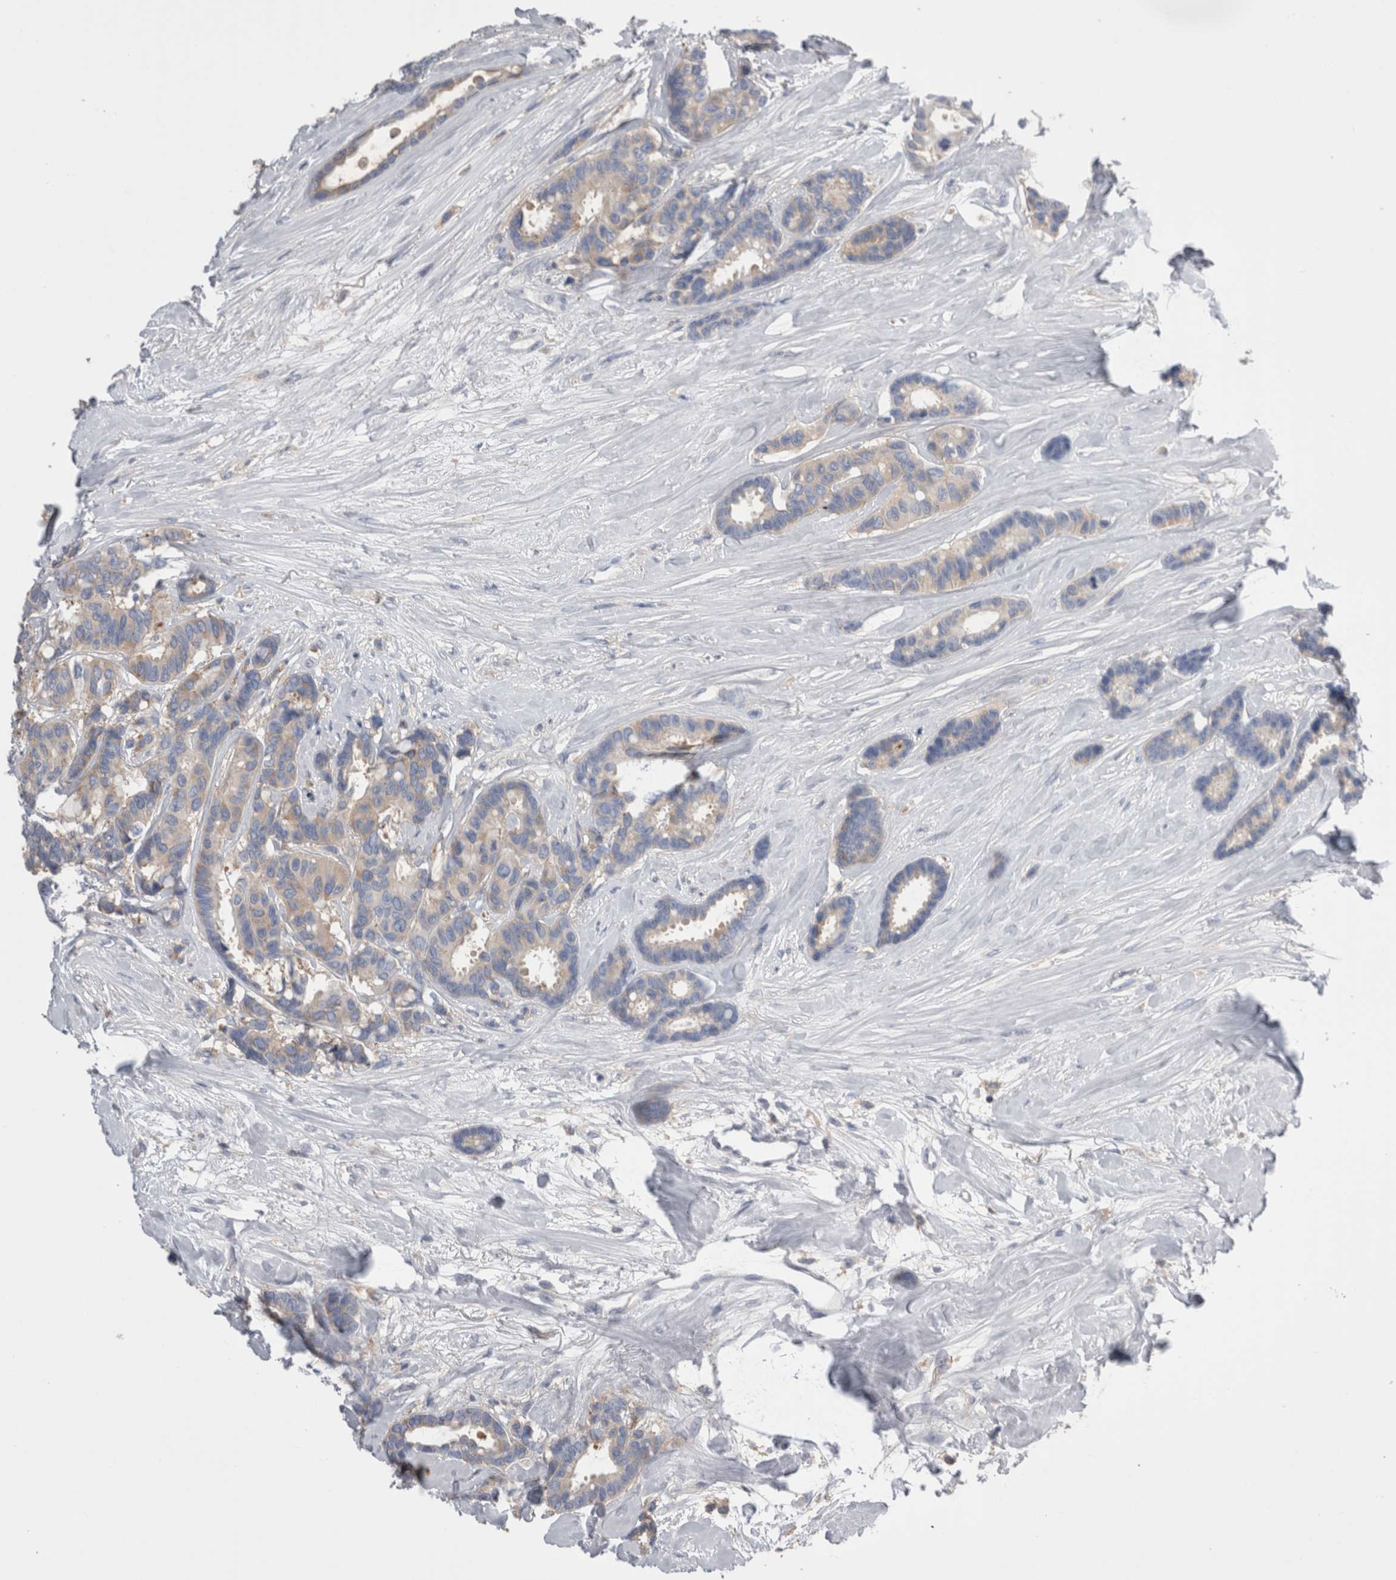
{"staining": {"intensity": "weak", "quantity": "<25%", "location": "cytoplasmic/membranous"}, "tissue": "breast cancer", "cell_type": "Tumor cells", "image_type": "cancer", "snomed": [{"axis": "morphology", "description": "Duct carcinoma"}, {"axis": "topography", "description": "Breast"}], "caption": "Immunohistochemistry micrograph of neoplastic tissue: human breast invasive ductal carcinoma stained with DAB (3,3'-diaminobenzidine) displays no significant protein expression in tumor cells.", "gene": "DCTN6", "patient": {"sex": "female", "age": 87}}